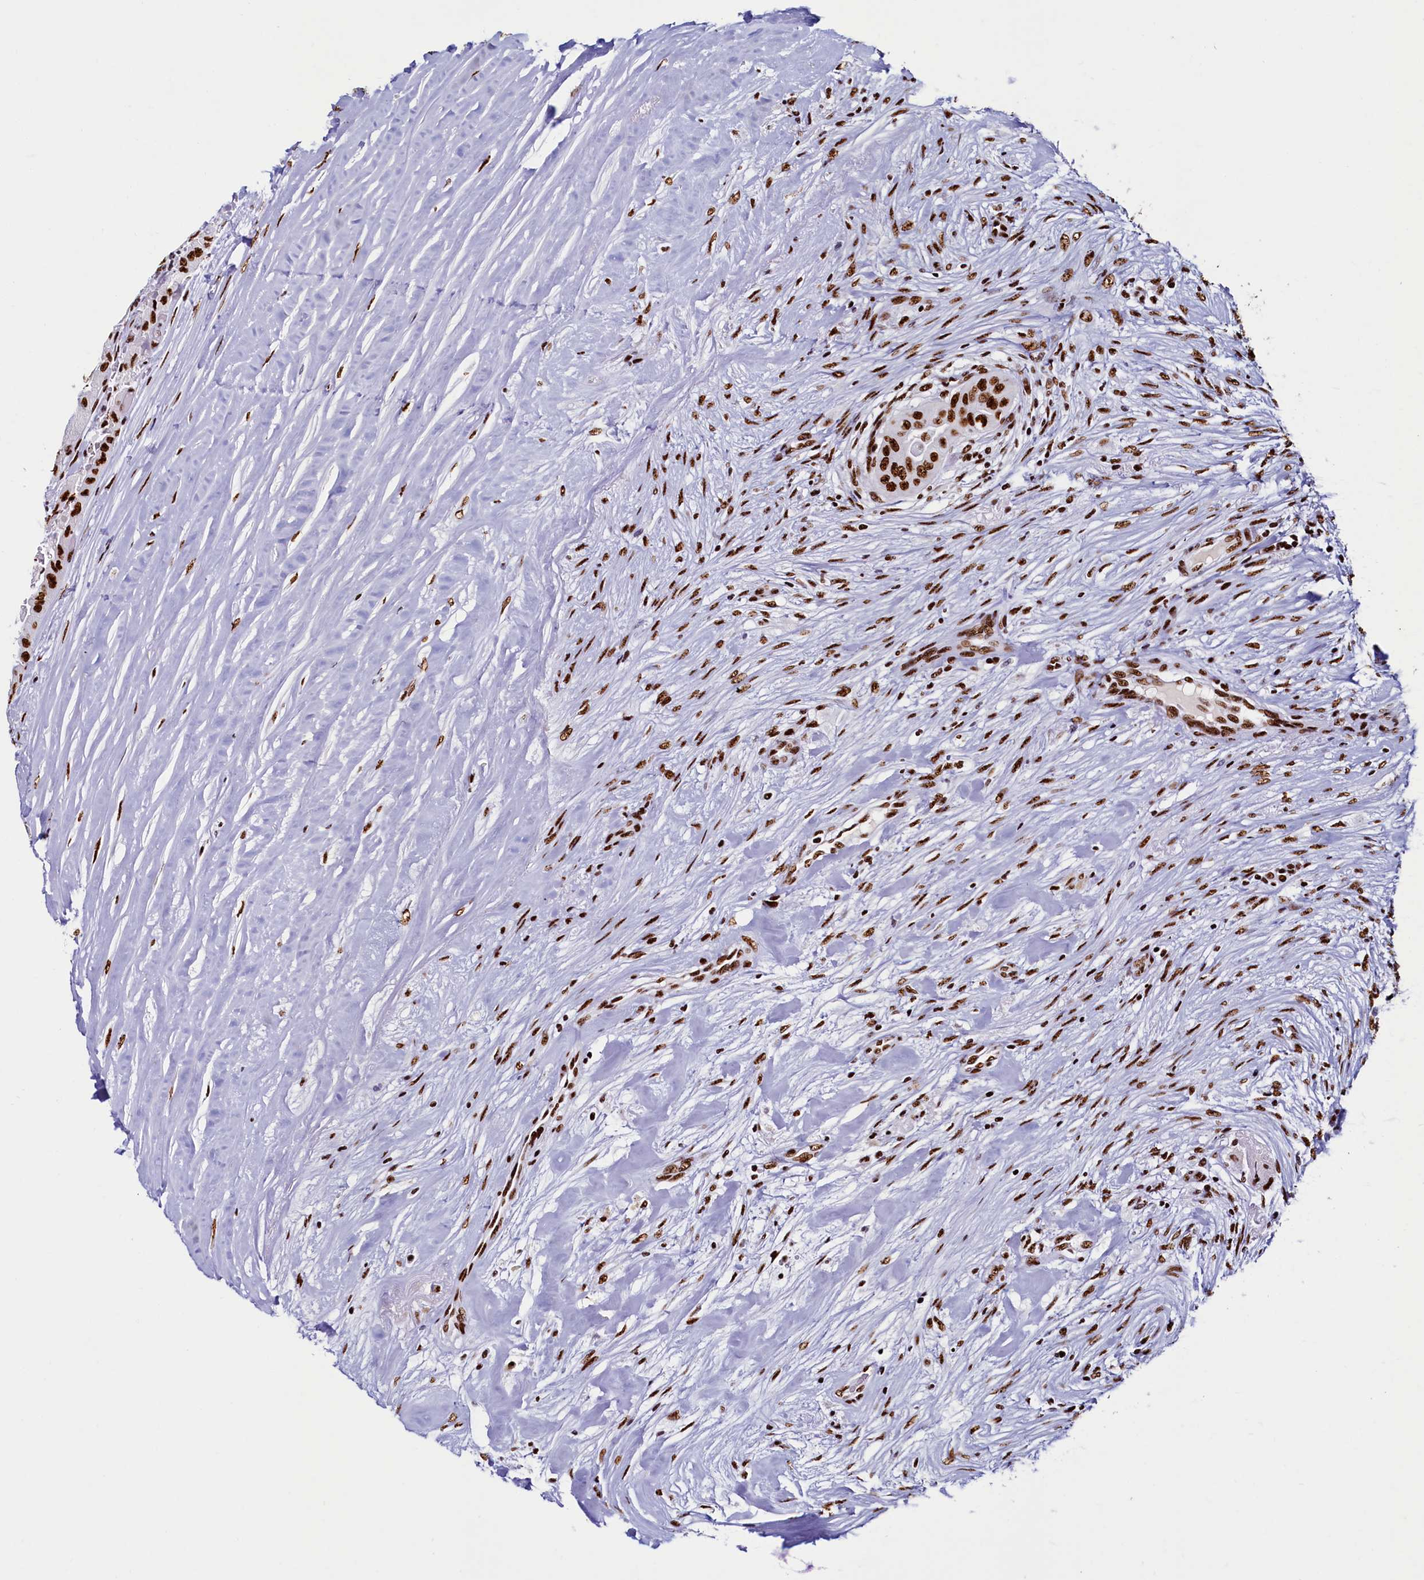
{"staining": {"intensity": "strong", "quantity": ">75%", "location": "nuclear"}, "tissue": "thyroid cancer", "cell_type": "Tumor cells", "image_type": "cancer", "snomed": [{"axis": "morphology", "description": "Papillary adenocarcinoma, NOS"}, {"axis": "topography", "description": "Thyroid gland"}], "caption": "Human thyroid cancer (papillary adenocarcinoma) stained with a protein marker reveals strong staining in tumor cells.", "gene": "SRRM2", "patient": {"sex": "female", "age": 59}}